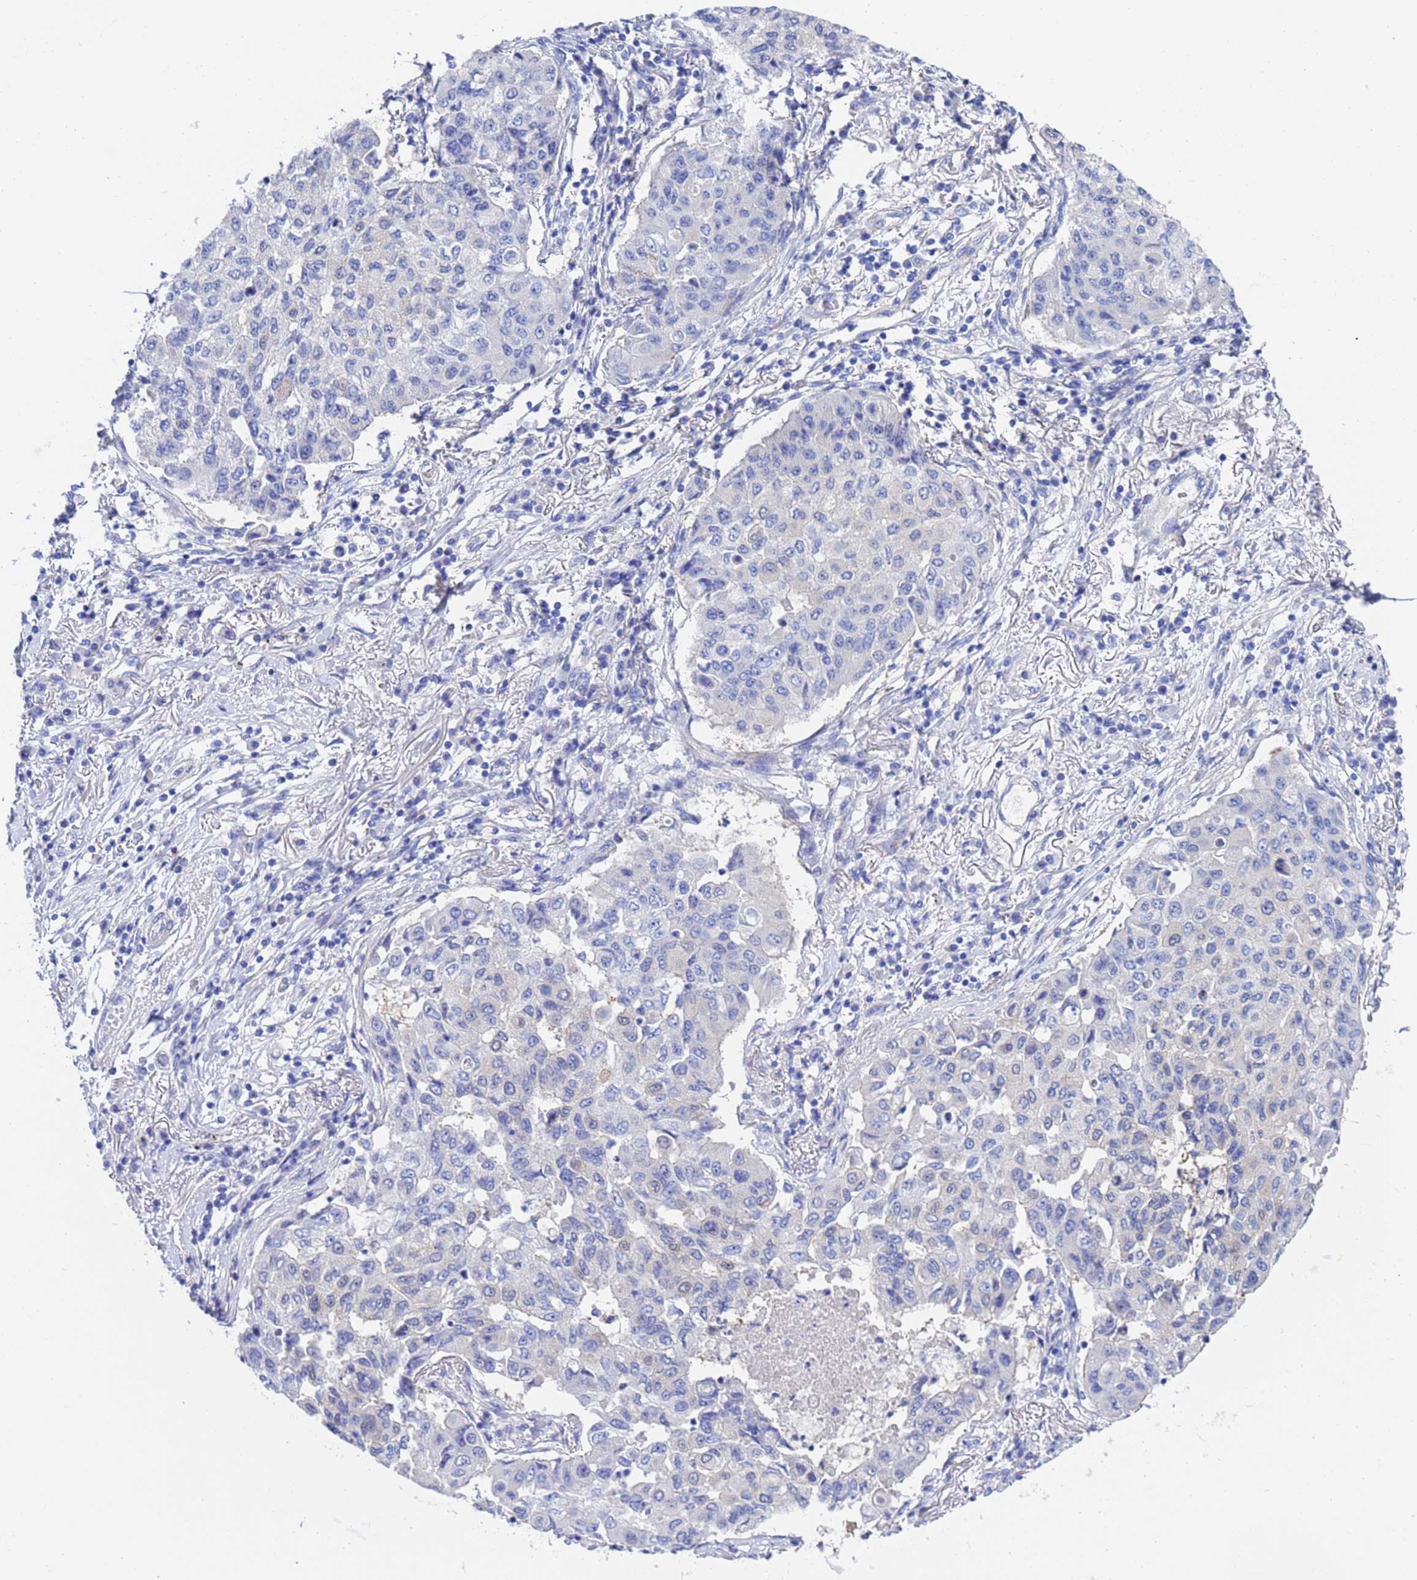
{"staining": {"intensity": "negative", "quantity": "none", "location": "none"}, "tissue": "lung cancer", "cell_type": "Tumor cells", "image_type": "cancer", "snomed": [{"axis": "morphology", "description": "Squamous cell carcinoma, NOS"}, {"axis": "topography", "description": "Lung"}], "caption": "A high-resolution micrograph shows immunohistochemistry (IHC) staining of lung cancer (squamous cell carcinoma), which reveals no significant positivity in tumor cells.", "gene": "CST4", "patient": {"sex": "male", "age": 74}}